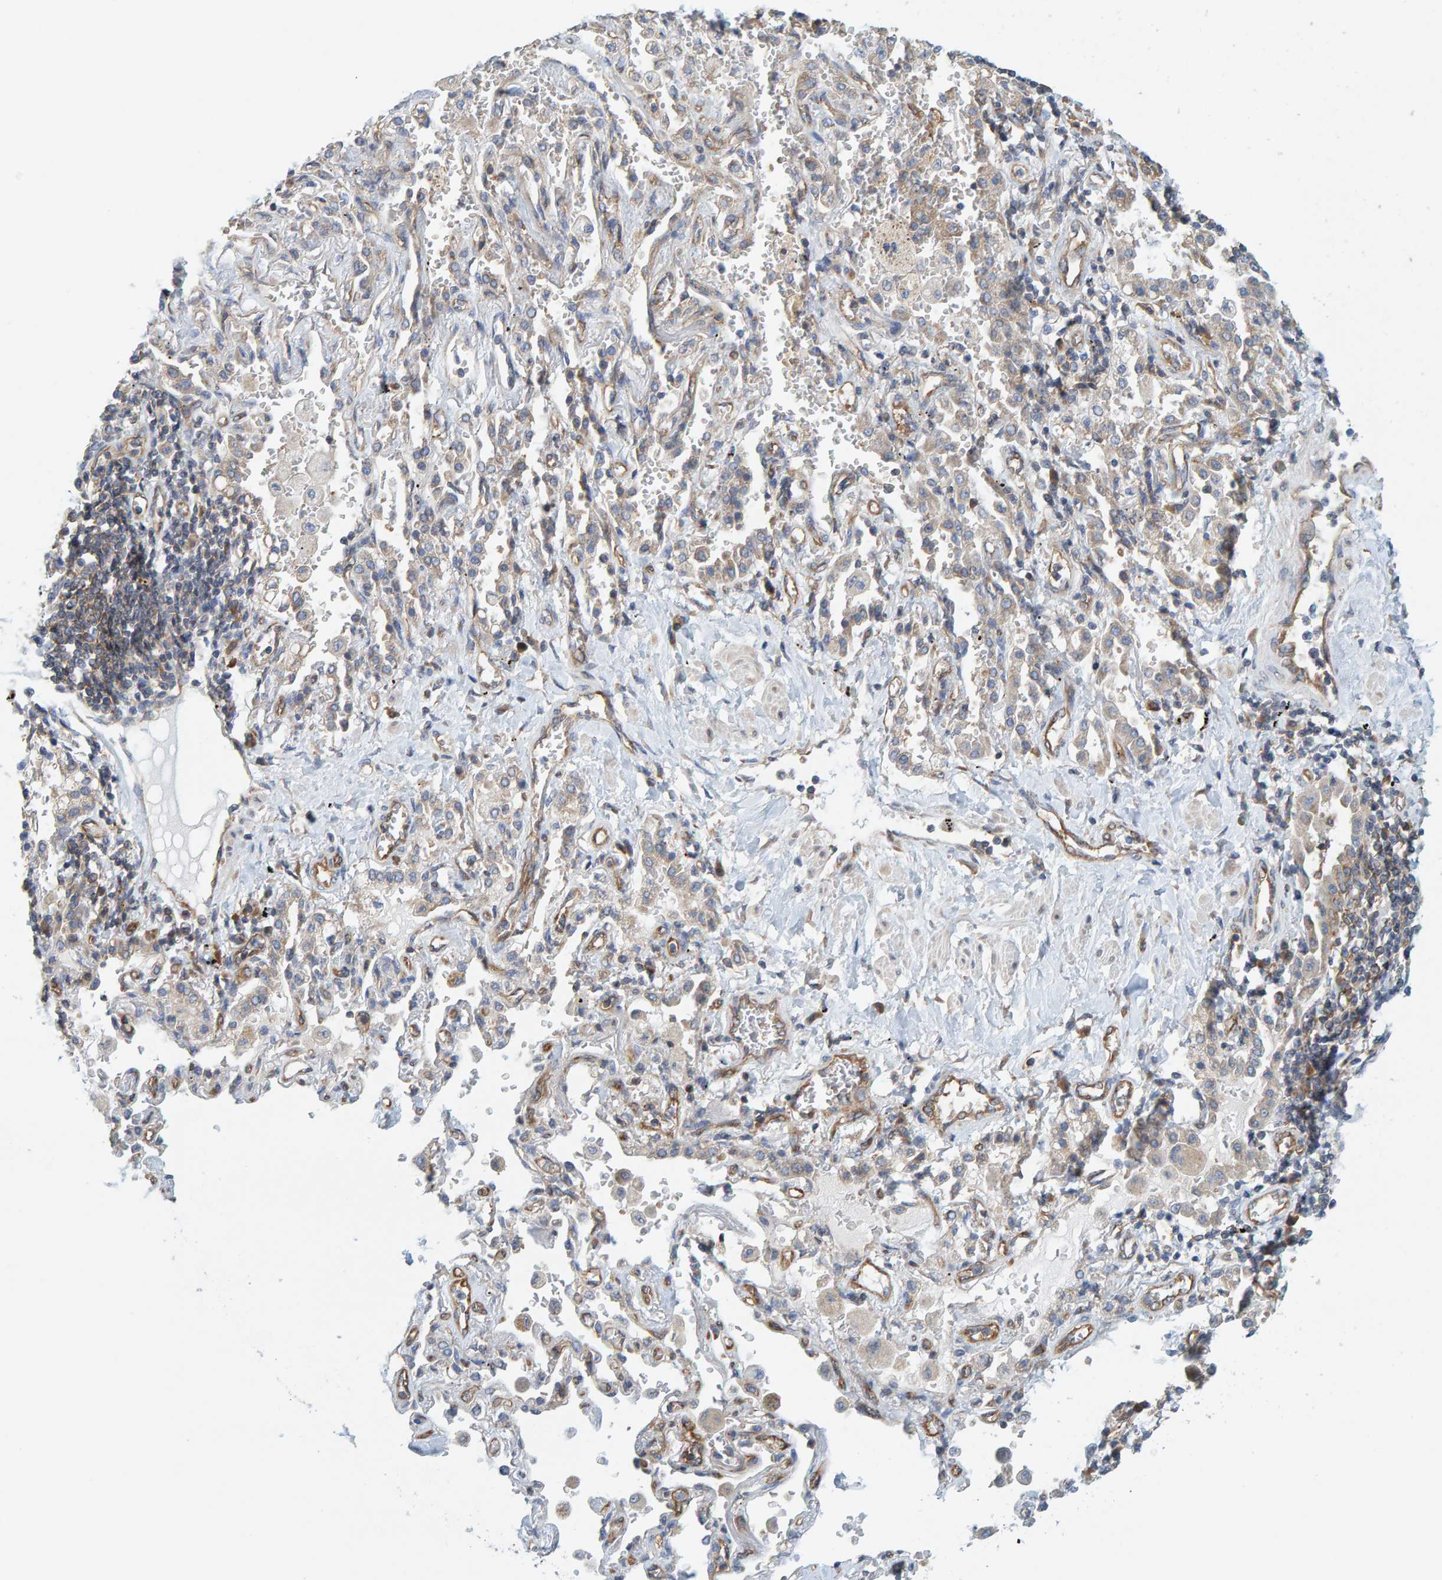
{"staining": {"intensity": "weak", "quantity": "25%-75%", "location": "cytoplasmic/membranous"}, "tissue": "lung cancer", "cell_type": "Tumor cells", "image_type": "cancer", "snomed": [{"axis": "morphology", "description": "Adenocarcinoma, NOS"}, {"axis": "topography", "description": "Lung"}], "caption": "This micrograph displays IHC staining of lung cancer (adenocarcinoma), with low weak cytoplasmic/membranous positivity in about 25%-75% of tumor cells.", "gene": "PRKD2", "patient": {"sex": "female", "age": 65}}